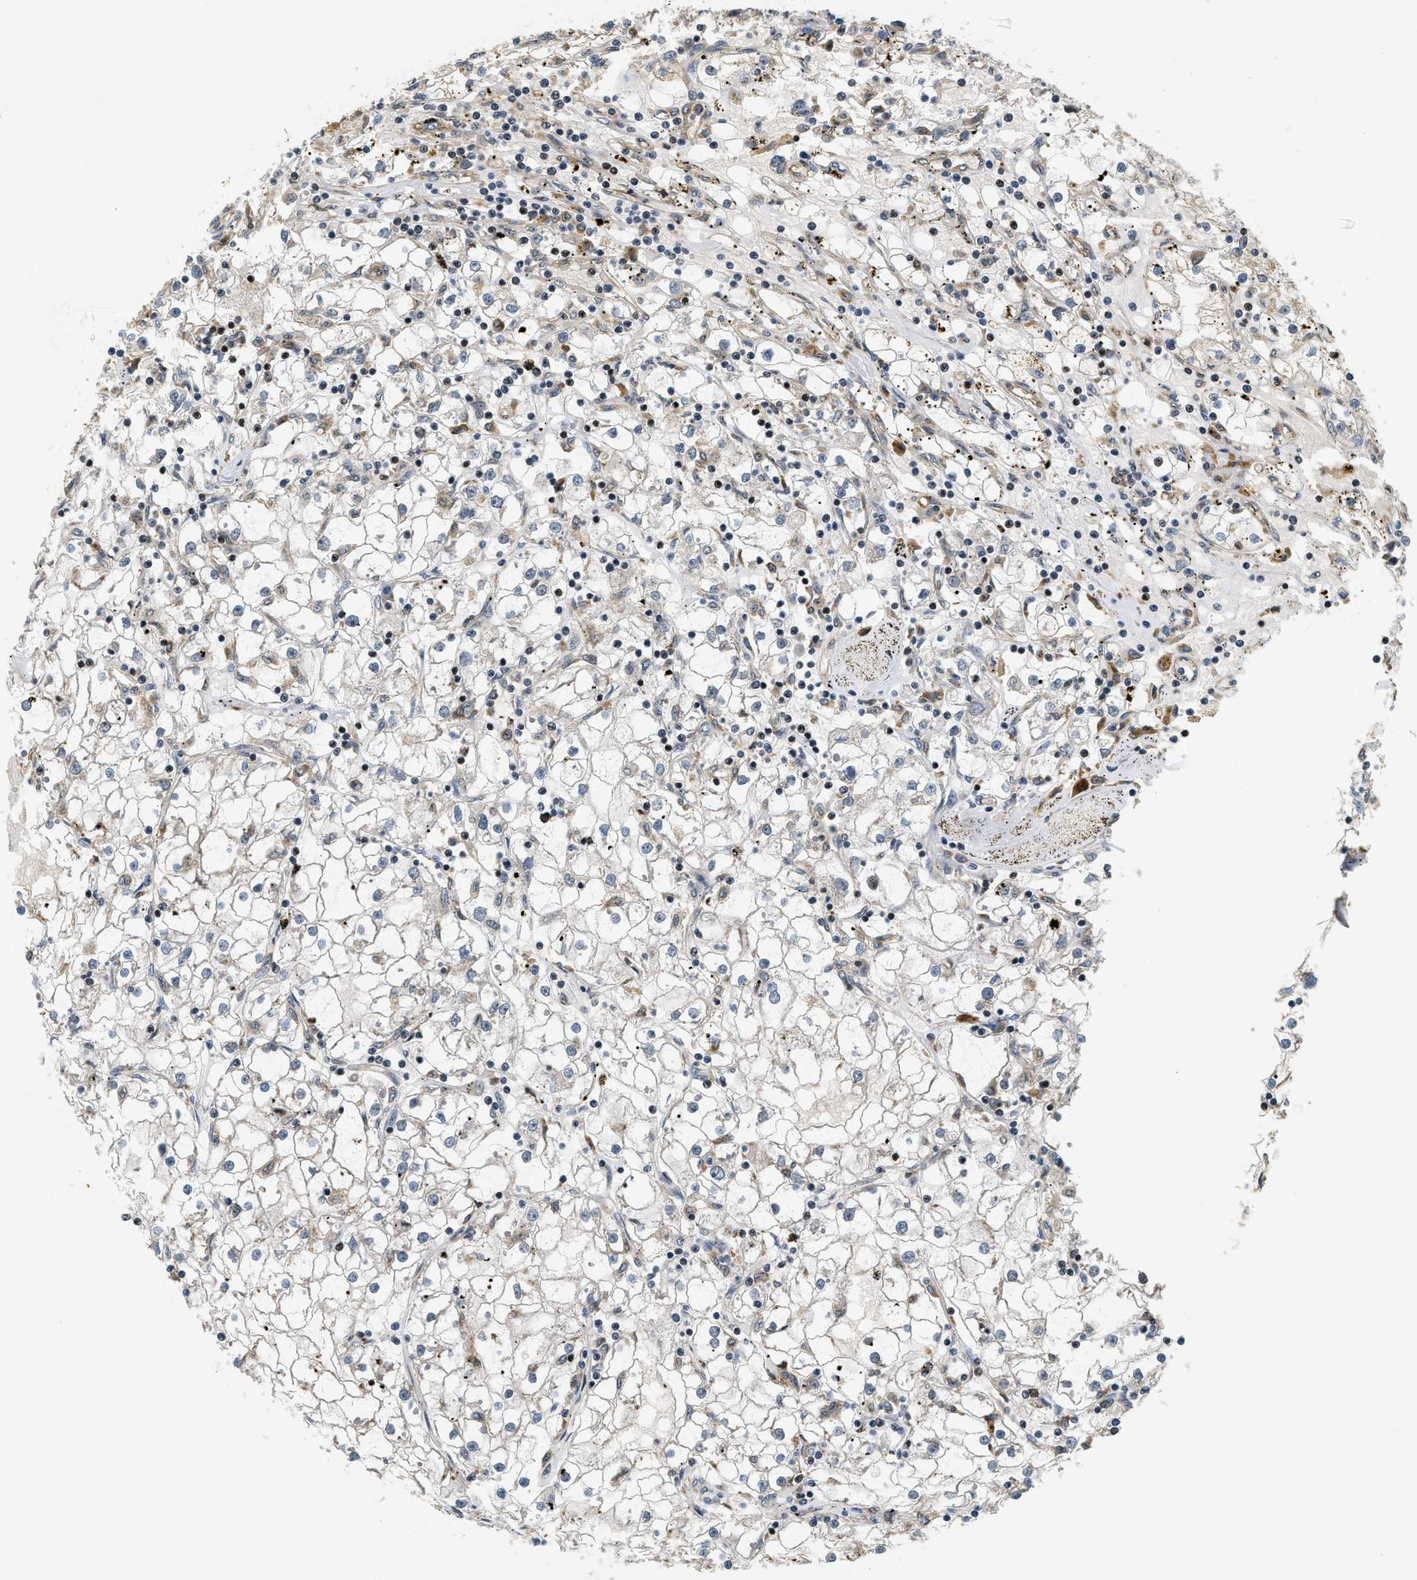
{"staining": {"intensity": "negative", "quantity": "none", "location": "none"}, "tissue": "renal cancer", "cell_type": "Tumor cells", "image_type": "cancer", "snomed": [{"axis": "morphology", "description": "Adenocarcinoma, NOS"}, {"axis": "topography", "description": "Kidney"}], "caption": "The histopathology image exhibits no staining of tumor cells in renal cancer (adenocarcinoma).", "gene": "LTA4H", "patient": {"sex": "male", "age": 56}}